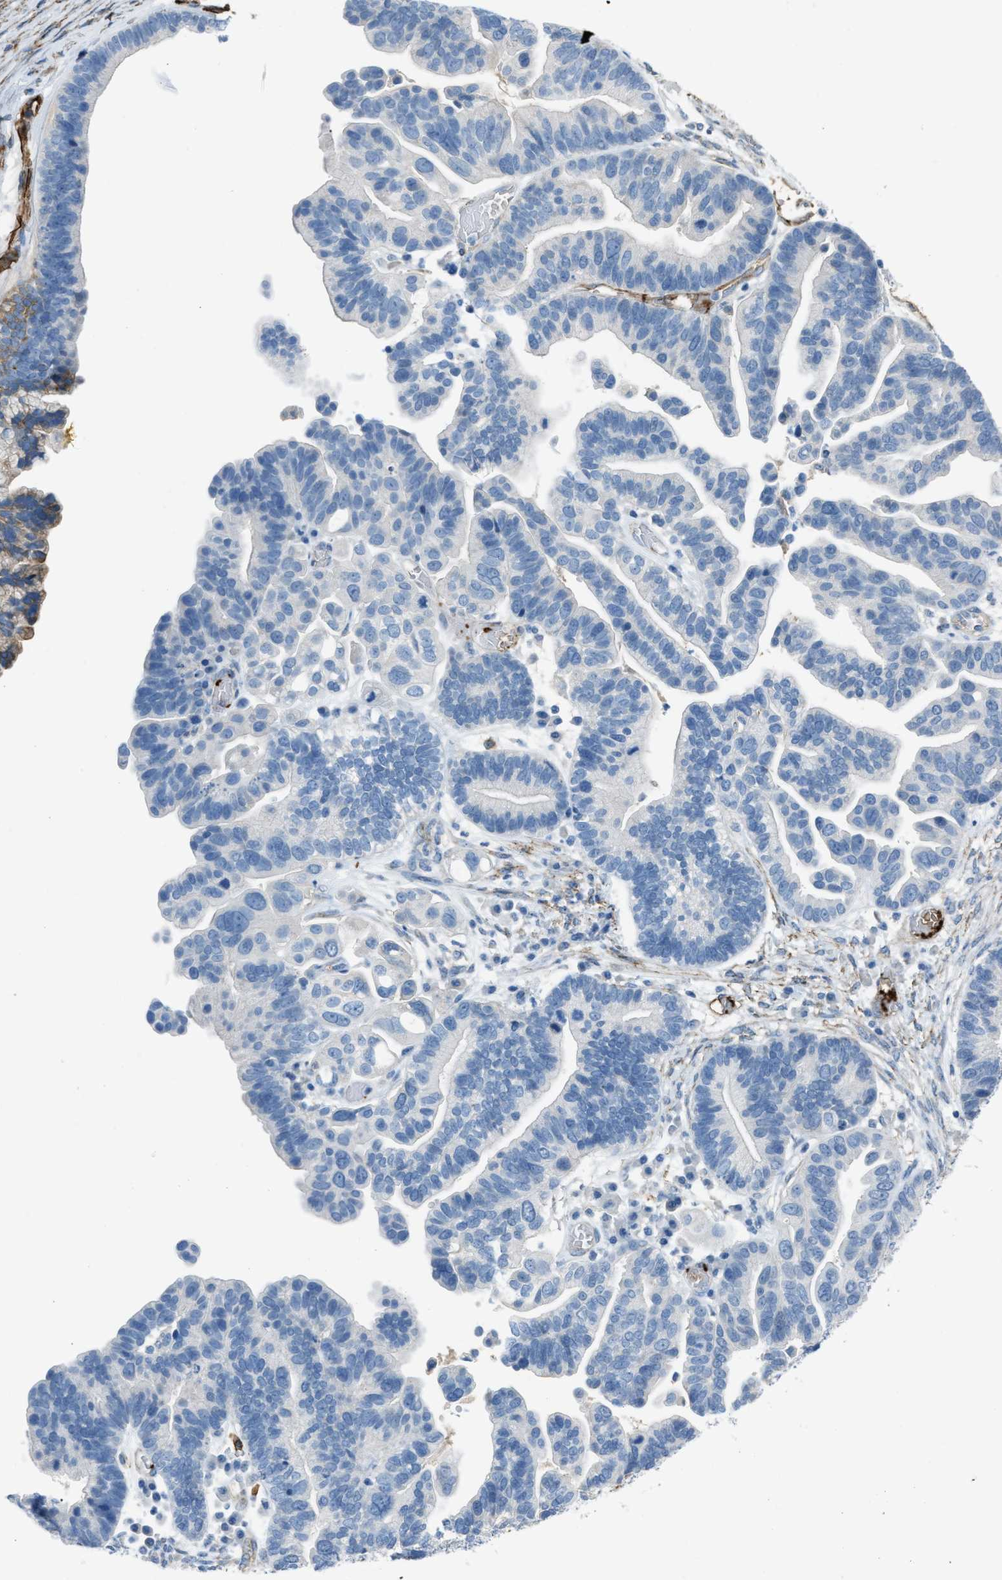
{"staining": {"intensity": "moderate", "quantity": "<25%", "location": "cytoplasmic/membranous"}, "tissue": "ovarian cancer", "cell_type": "Tumor cells", "image_type": "cancer", "snomed": [{"axis": "morphology", "description": "Cystadenocarcinoma, serous, NOS"}, {"axis": "topography", "description": "Ovary"}], "caption": "Protein staining of serous cystadenocarcinoma (ovarian) tissue displays moderate cytoplasmic/membranous positivity in approximately <25% of tumor cells.", "gene": "SLC22A15", "patient": {"sex": "female", "age": 56}}